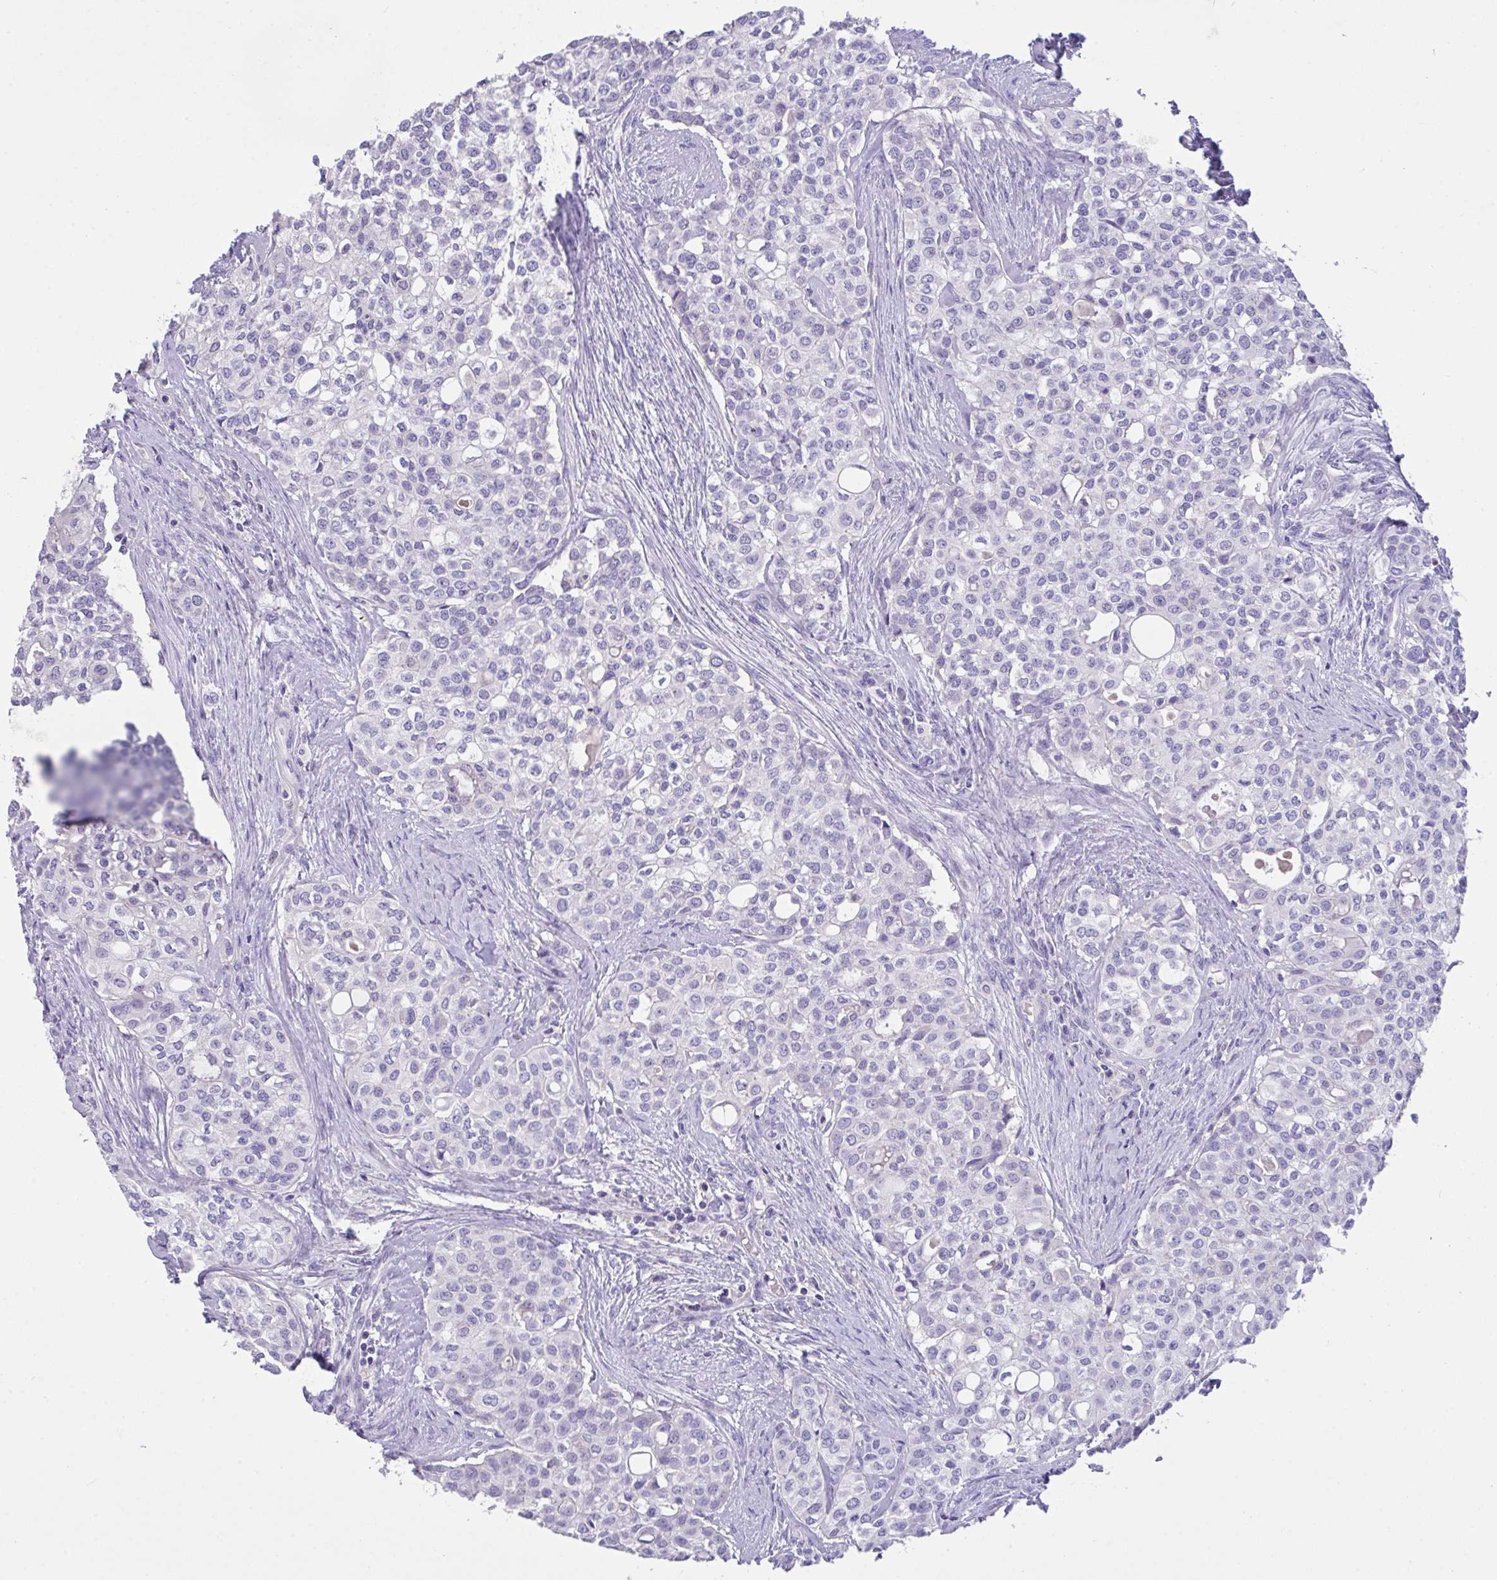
{"staining": {"intensity": "negative", "quantity": "none", "location": "none"}, "tissue": "head and neck cancer", "cell_type": "Tumor cells", "image_type": "cancer", "snomed": [{"axis": "morphology", "description": "Adenocarcinoma, NOS"}, {"axis": "topography", "description": "Head-Neck"}], "caption": "Immunohistochemistry (IHC) micrograph of human head and neck cancer (adenocarcinoma) stained for a protein (brown), which demonstrates no positivity in tumor cells.", "gene": "CA10", "patient": {"sex": "male", "age": 81}}